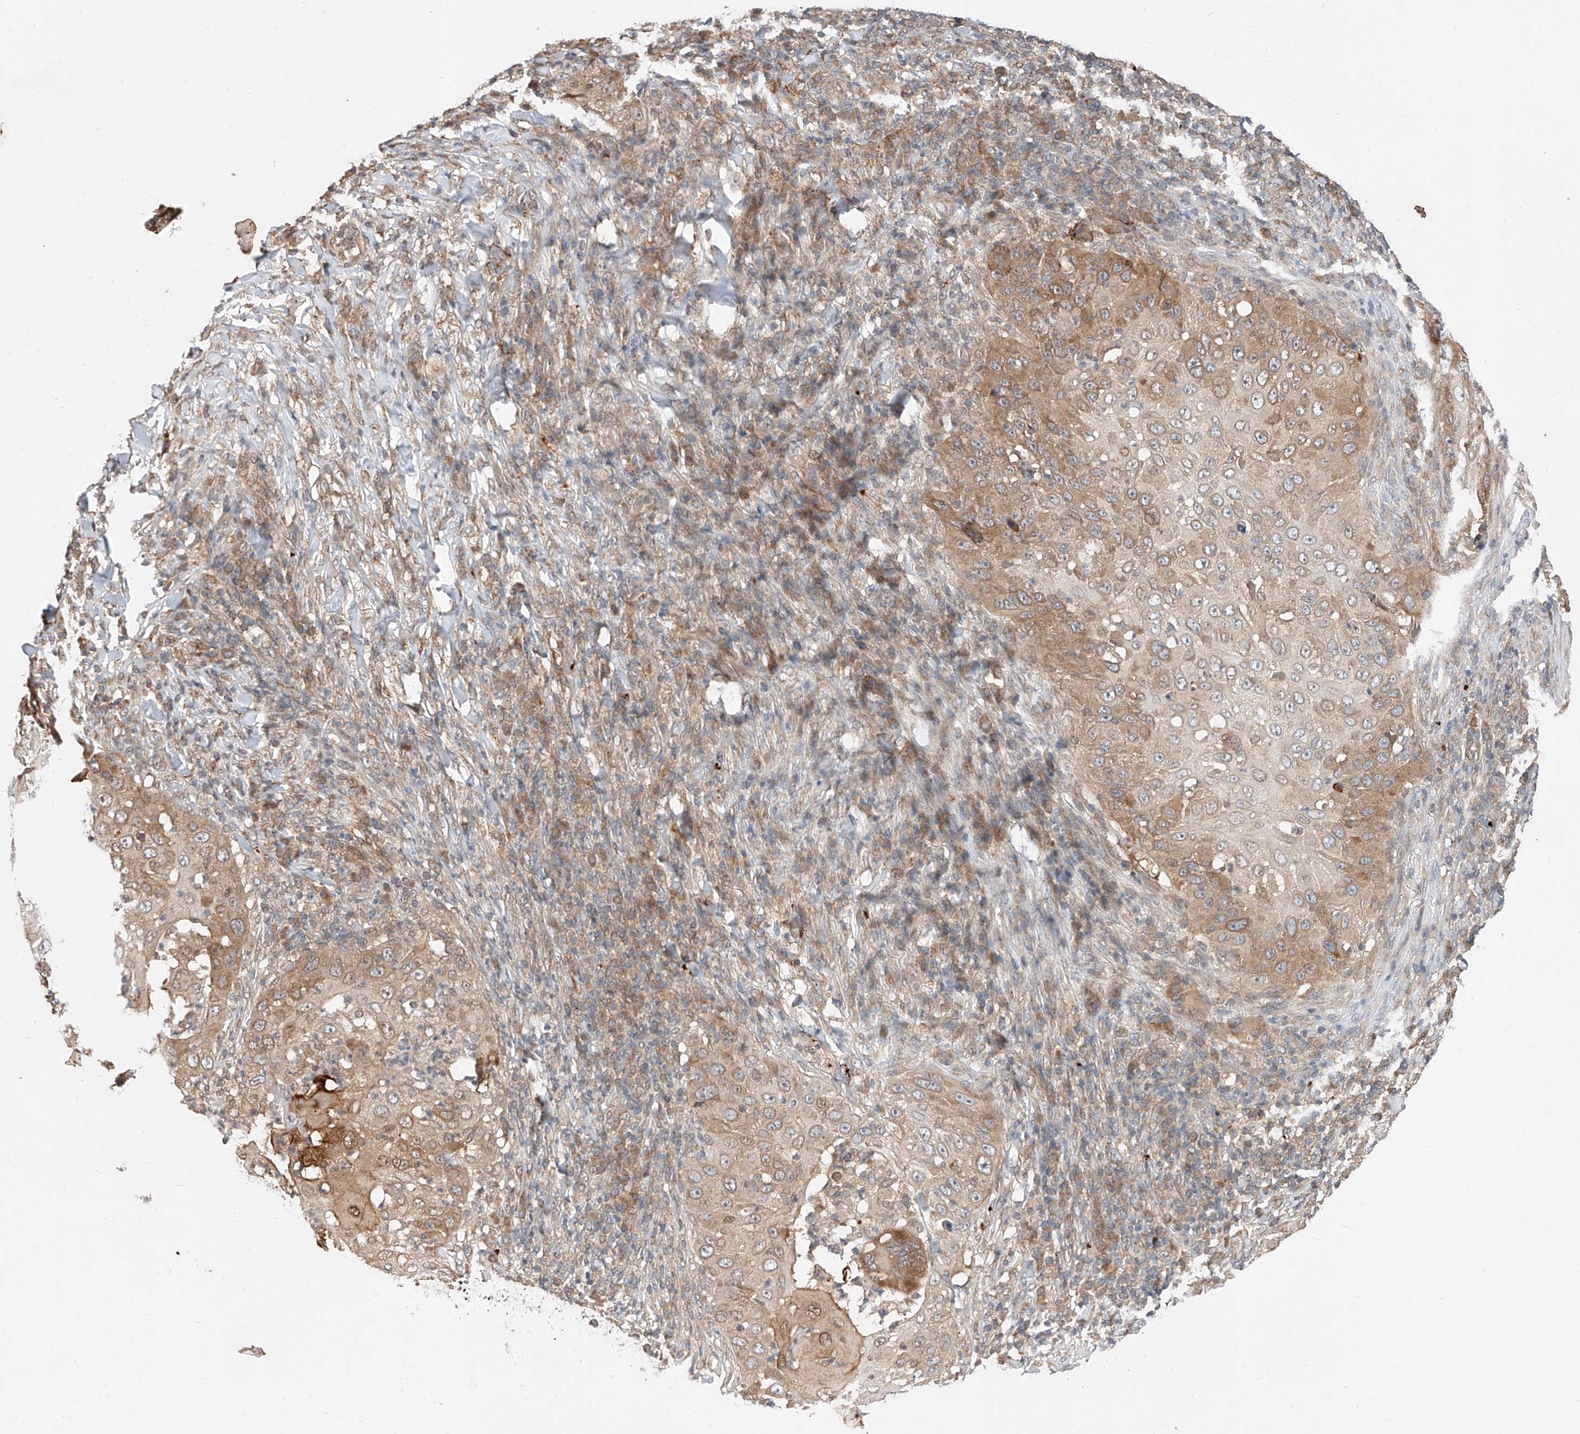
{"staining": {"intensity": "moderate", "quantity": "25%-75%", "location": "cytoplasmic/membranous,nuclear"}, "tissue": "skin cancer", "cell_type": "Tumor cells", "image_type": "cancer", "snomed": [{"axis": "morphology", "description": "Squamous cell carcinoma, NOS"}, {"axis": "topography", "description": "Skin"}], "caption": "Moderate cytoplasmic/membranous and nuclear protein expression is identified in approximately 25%-75% of tumor cells in skin cancer. The staining was performed using DAB (3,3'-diaminobenzidine) to visualize the protein expression in brown, while the nuclei were stained in blue with hematoxylin (Magnification: 20x).", "gene": "DIRAS3", "patient": {"sex": "female", "age": 44}}